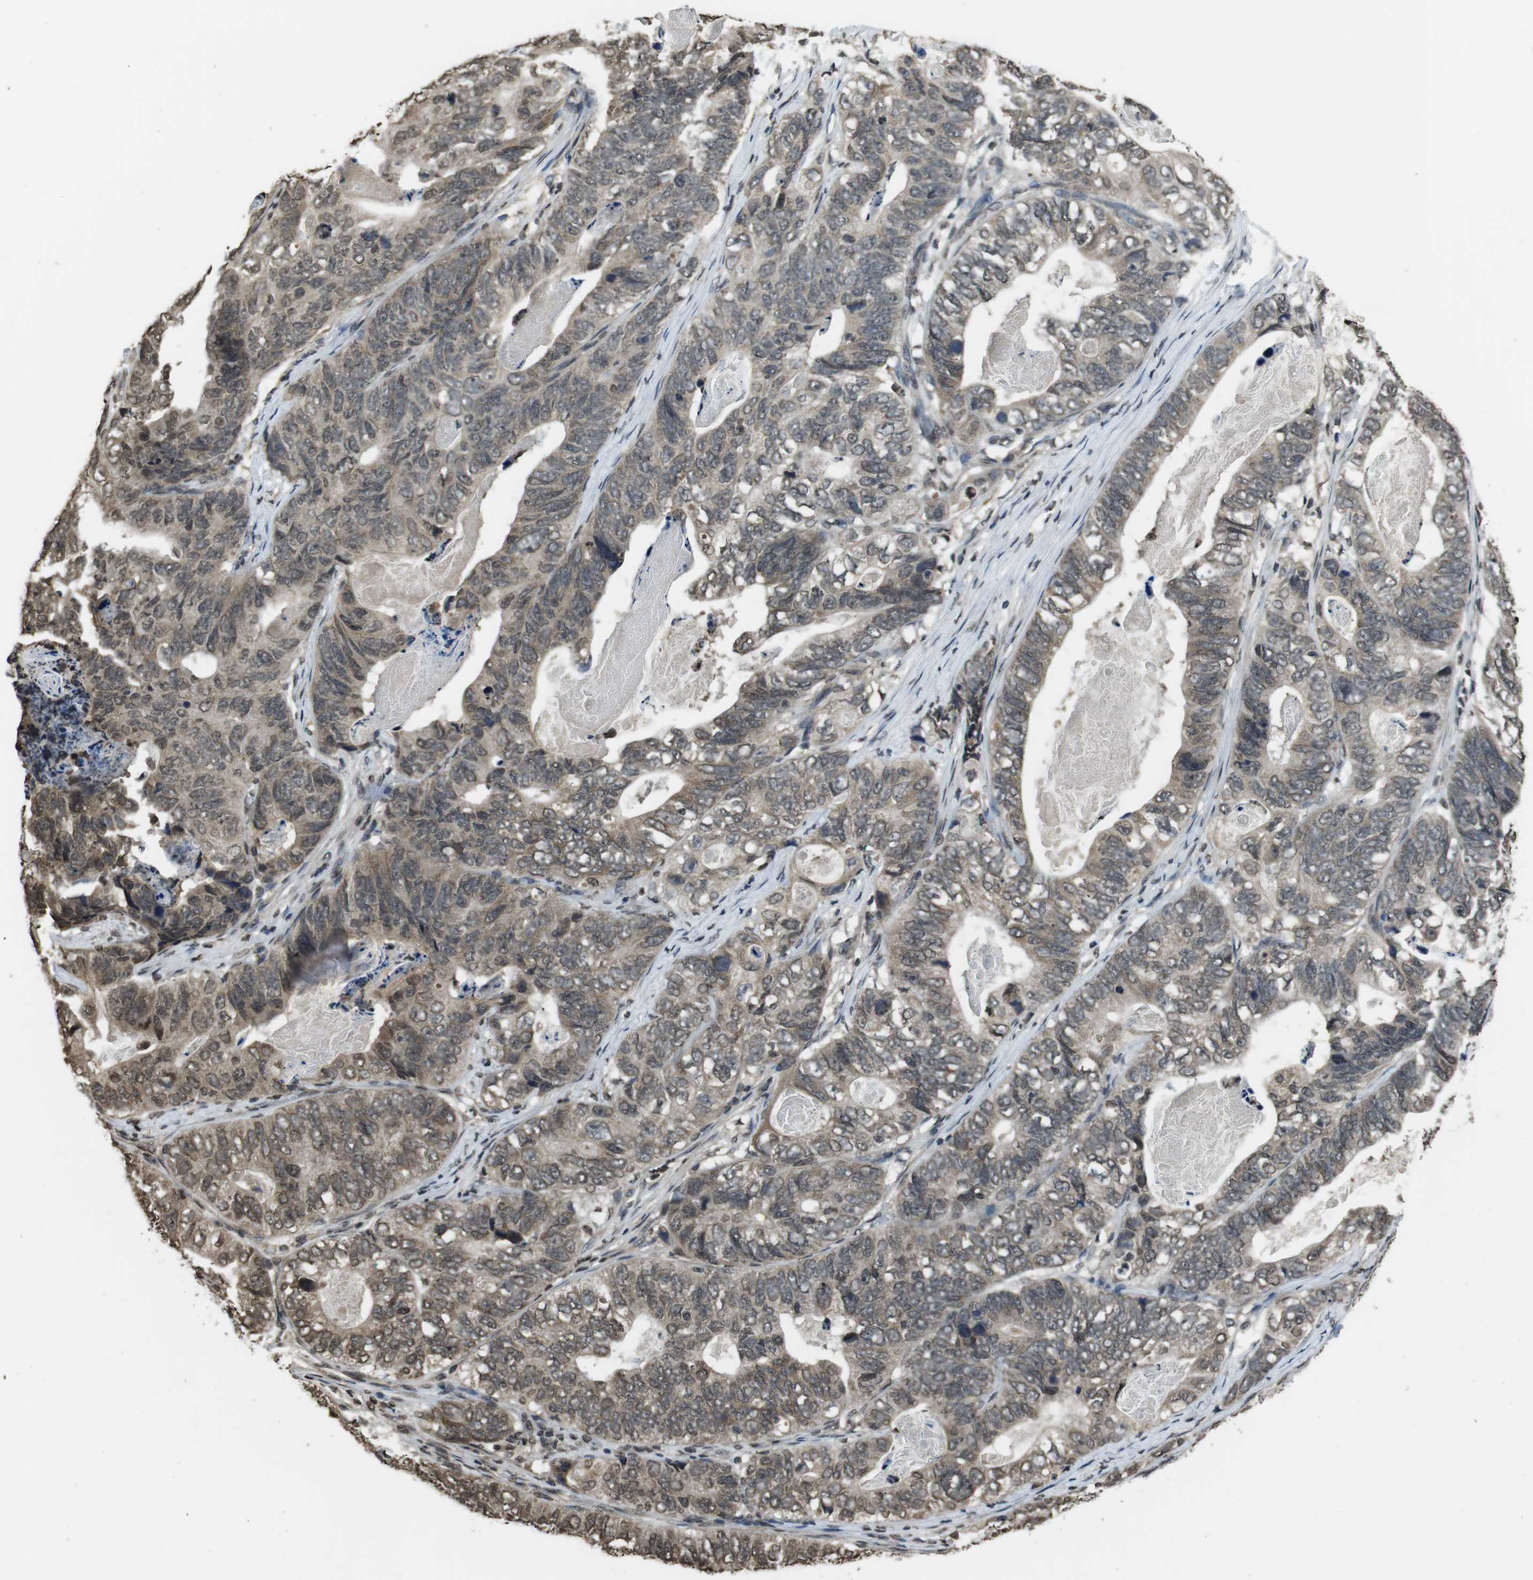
{"staining": {"intensity": "weak", "quantity": ">75%", "location": "cytoplasmic/membranous,nuclear"}, "tissue": "stomach cancer", "cell_type": "Tumor cells", "image_type": "cancer", "snomed": [{"axis": "morphology", "description": "Adenocarcinoma, NOS"}, {"axis": "topography", "description": "Stomach"}], "caption": "Protein expression analysis of human stomach adenocarcinoma reveals weak cytoplasmic/membranous and nuclear staining in approximately >75% of tumor cells. Nuclei are stained in blue.", "gene": "MAF", "patient": {"sex": "female", "age": 89}}